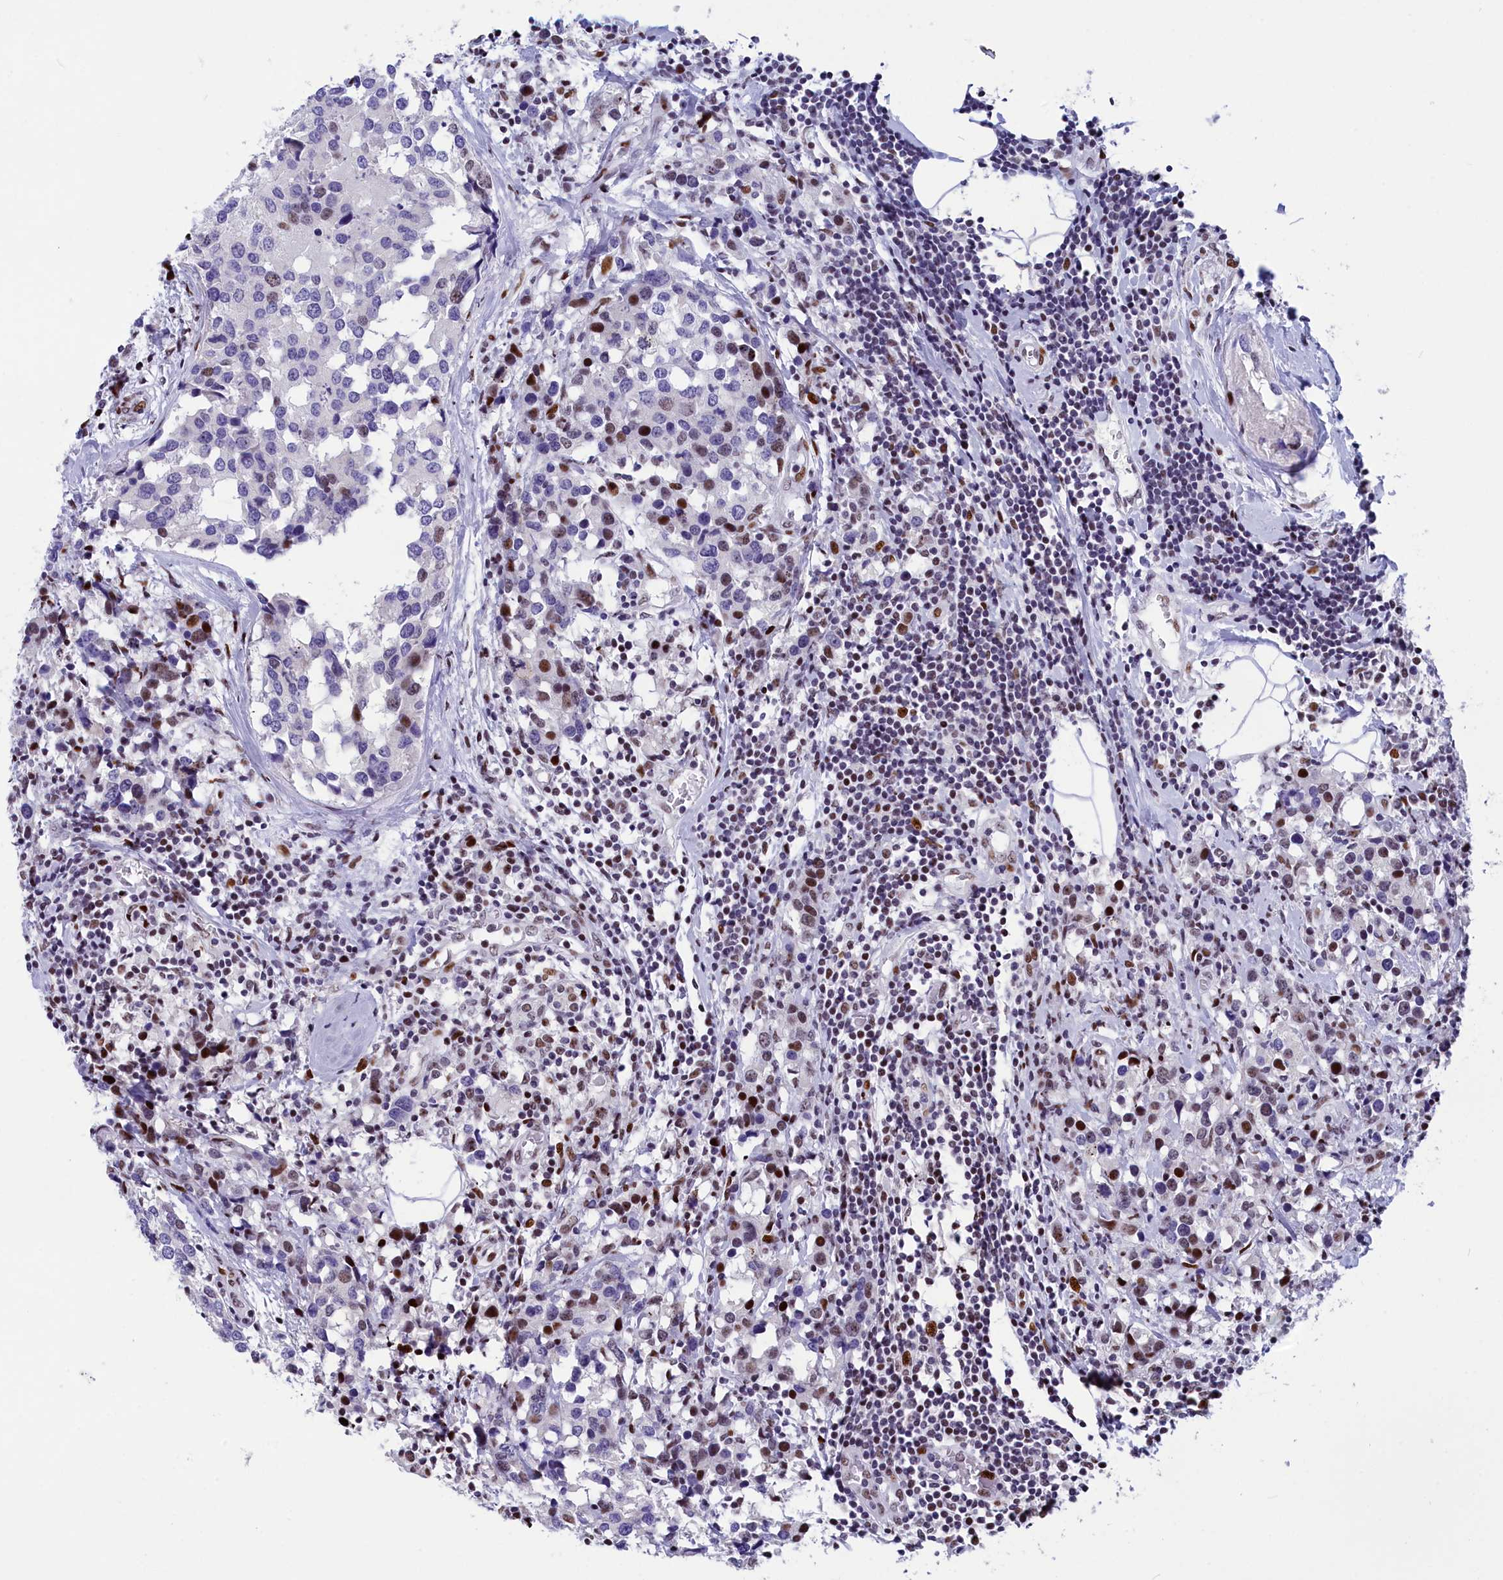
{"staining": {"intensity": "moderate", "quantity": "<25%", "location": "nuclear"}, "tissue": "breast cancer", "cell_type": "Tumor cells", "image_type": "cancer", "snomed": [{"axis": "morphology", "description": "Lobular carcinoma"}, {"axis": "topography", "description": "Breast"}], "caption": "Breast lobular carcinoma tissue reveals moderate nuclear positivity in approximately <25% of tumor cells (Stains: DAB in brown, nuclei in blue, Microscopy: brightfield microscopy at high magnification).", "gene": "NSA2", "patient": {"sex": "female", "age": 59}}